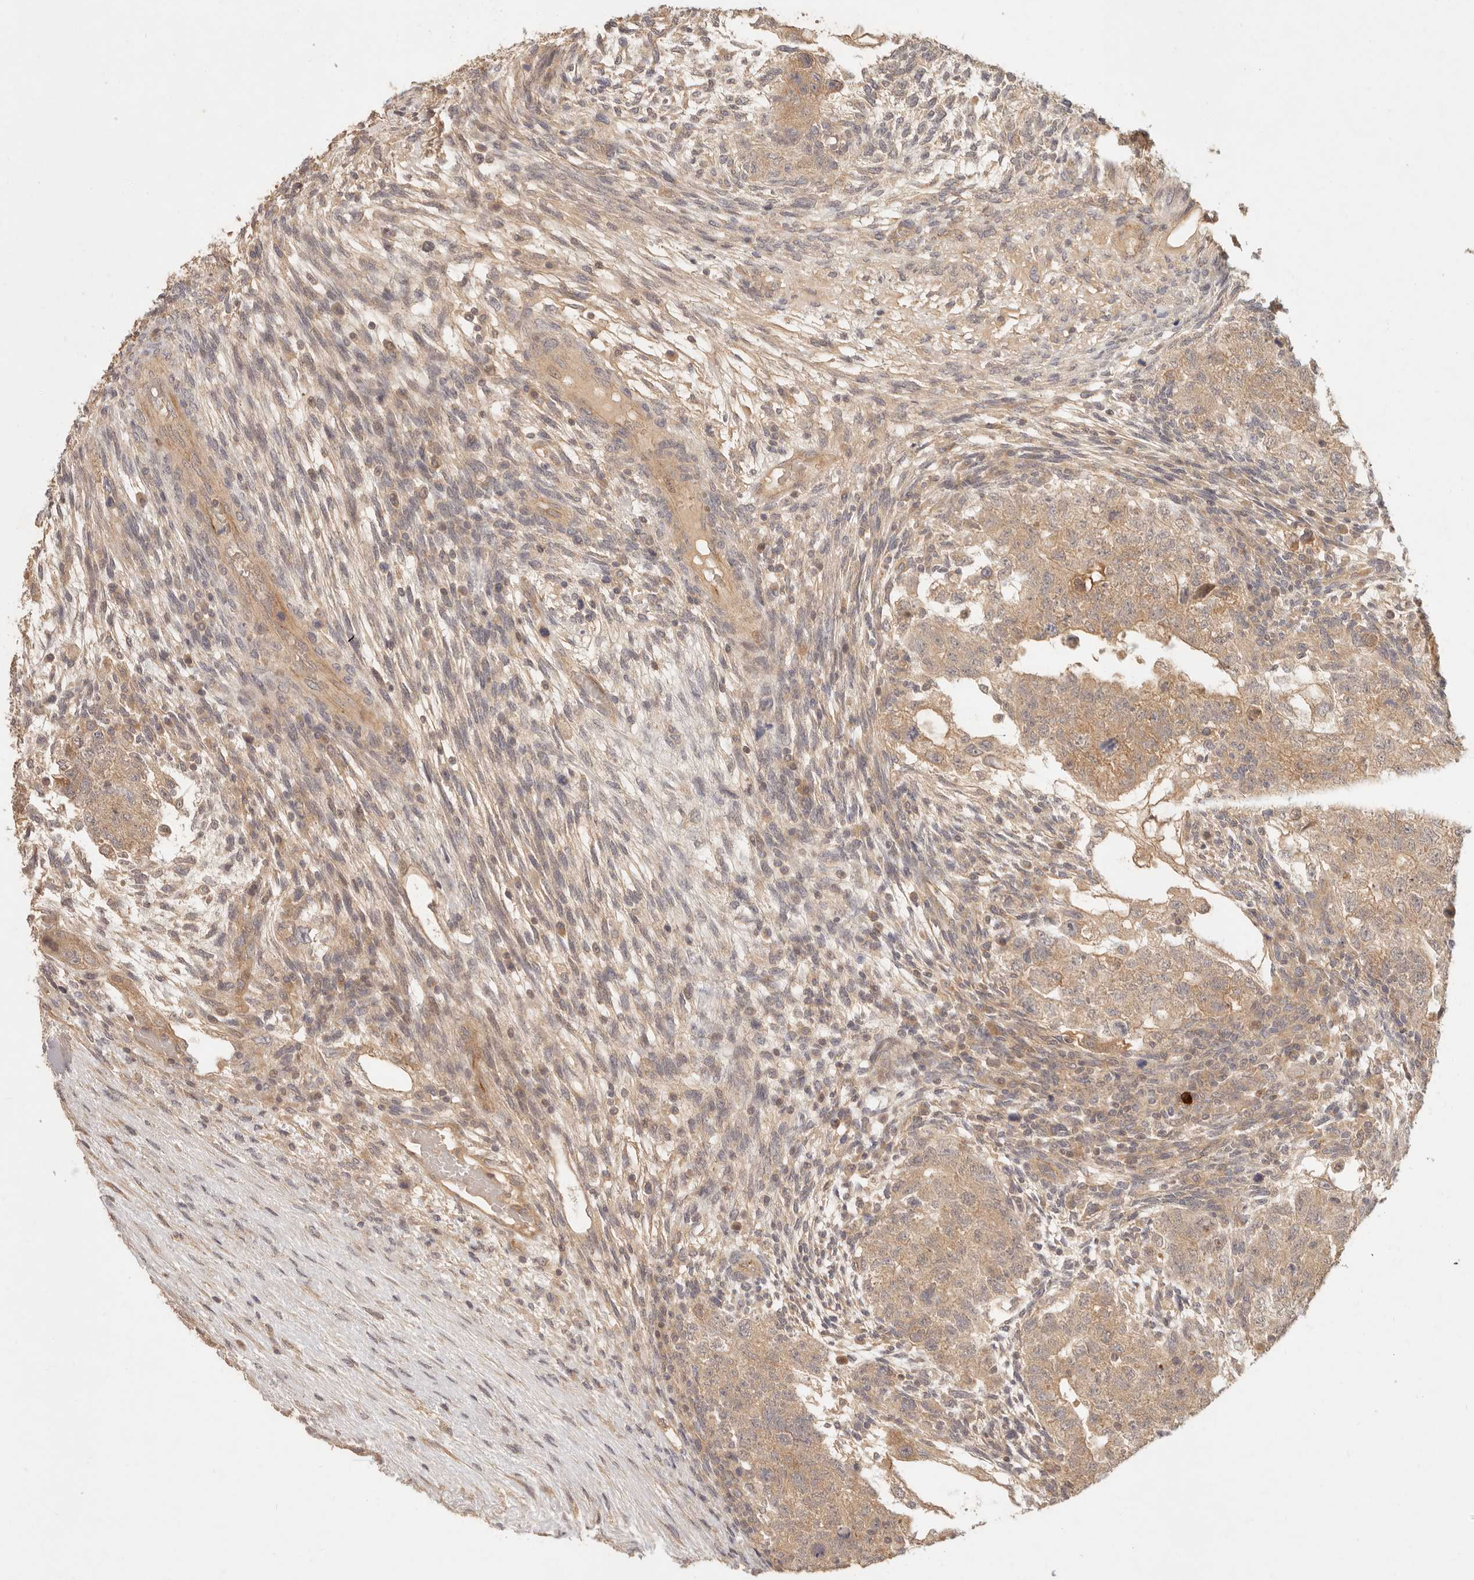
{"staining": {"intensity": "weak", "quantity": ">75%", "location": "cytoplasmic/membranous"}, "tissue": "testis cancer", "cell_type": "Tumor cells", "image_type": "cancer", "snomed": [{"axis": "morphology", "description": "Normal tissue, NOS"}, {"axis": "morphology", "description": "Carcinoma, Embryonal, NOS"}, {"axis": "topography", "description": "Testis"}], "caption": "Protein analysis of testis embryonal carcinoma tissue demonstrates weak cytoplasmic/membranous staining in about >75% of tumor cells.", "gene": "PPP1R3B", "patient": {"sex": "male", "age": 36}}